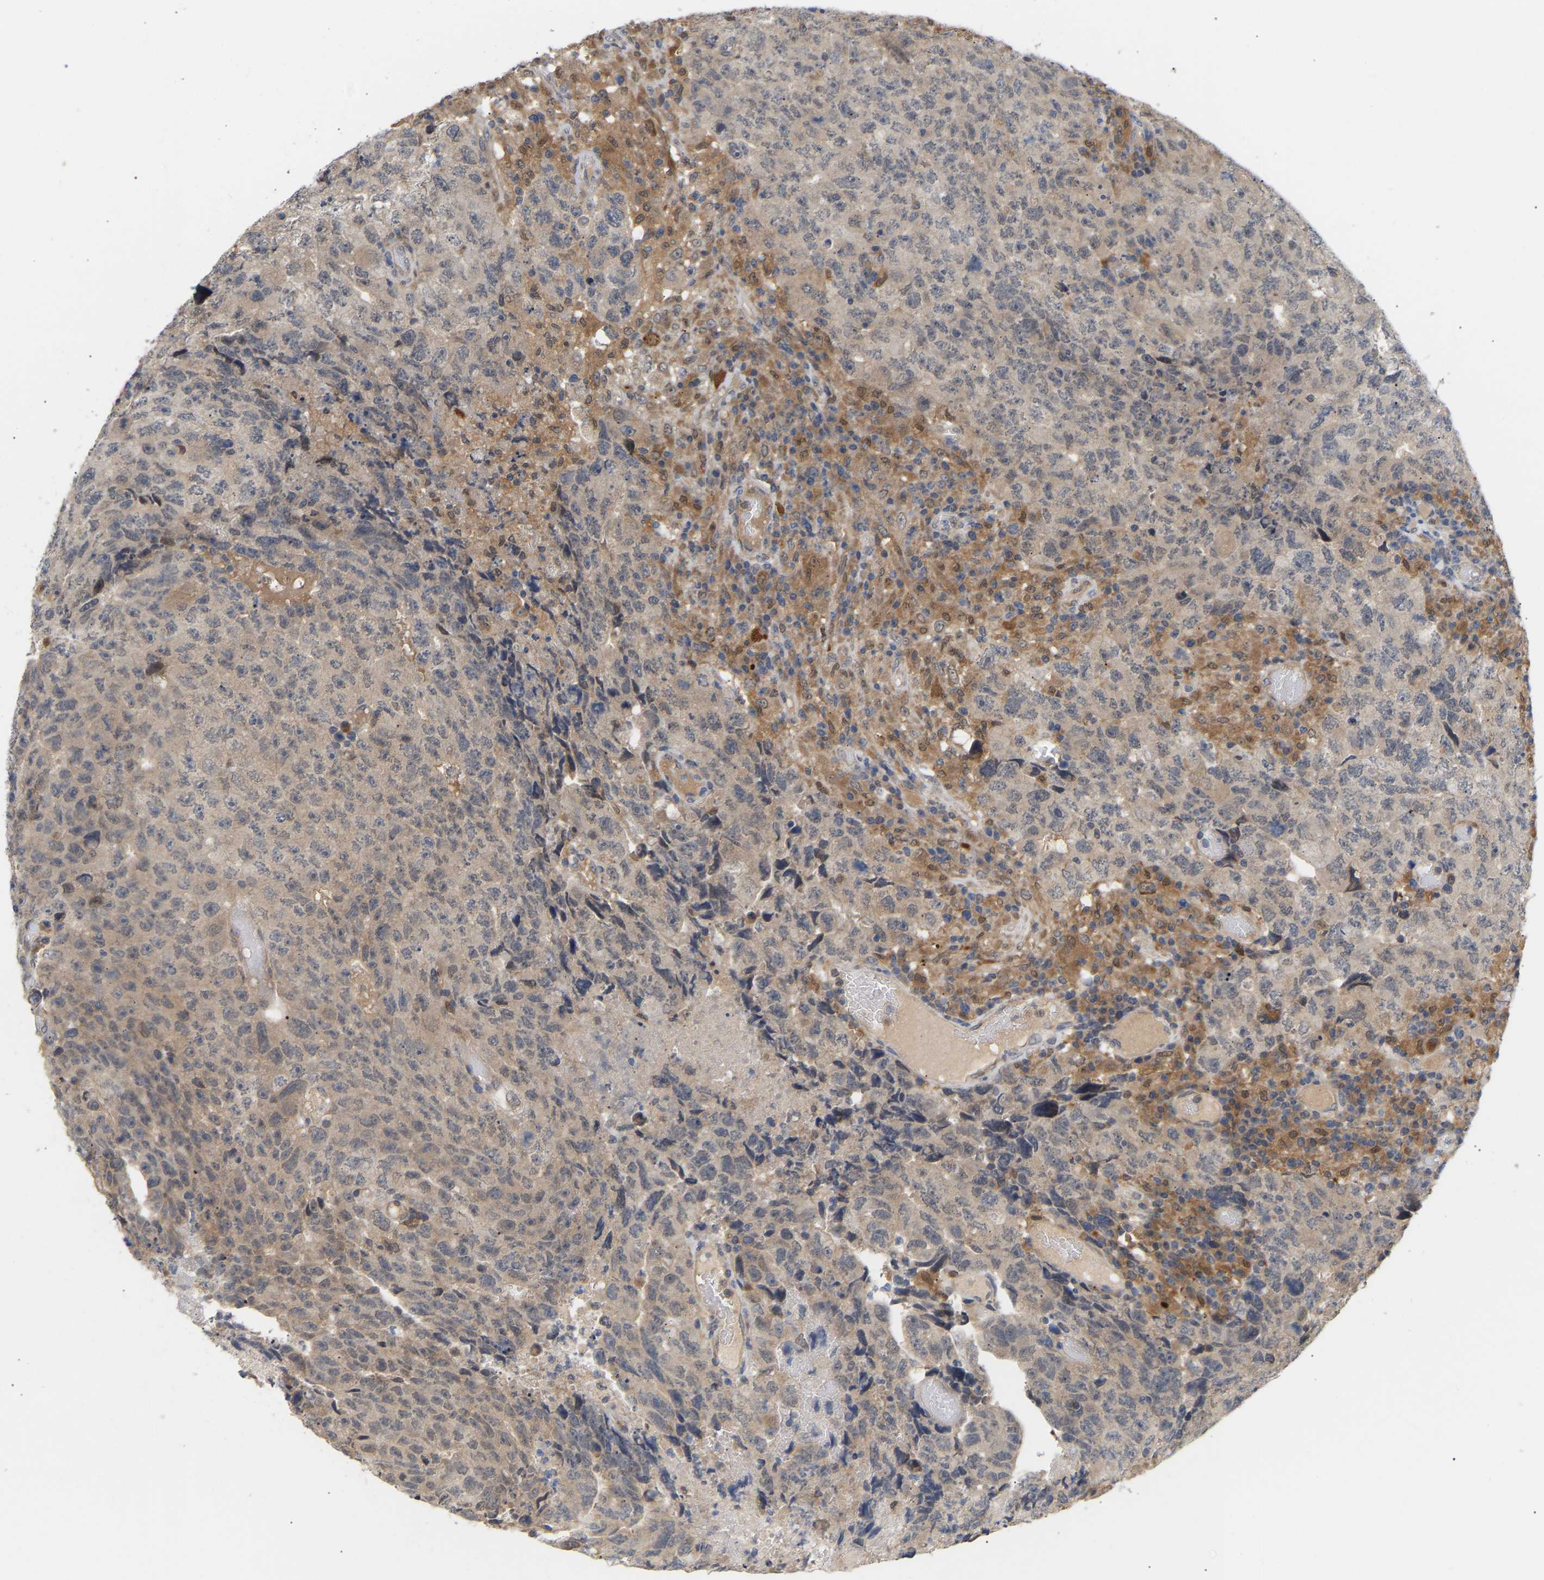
{"staining": {"intensity": "weak", "quantity": "25%-75%", "location": "cytoplasmic/membranous"}, "tissue": "testis cancer", "cell_type": "Tumor cells", "image_type": "cancer", "snomed": [{"axis": "morphology", "description": "Necrosis, NOS"}, {"axis": "morphology", "description": "Carcinoma, Embryonal, NOS"}, {"axis": "topography", "description": "Testis"}], "caption": "Testis embryonal carcinoma was stained to show a protein in brown. There is low levels of weak cytoplasmic/membranous expression in about 25%-75% of tumor cells.", "gene": "TPMT", "patient": {"sex": "male", "age": 19}}